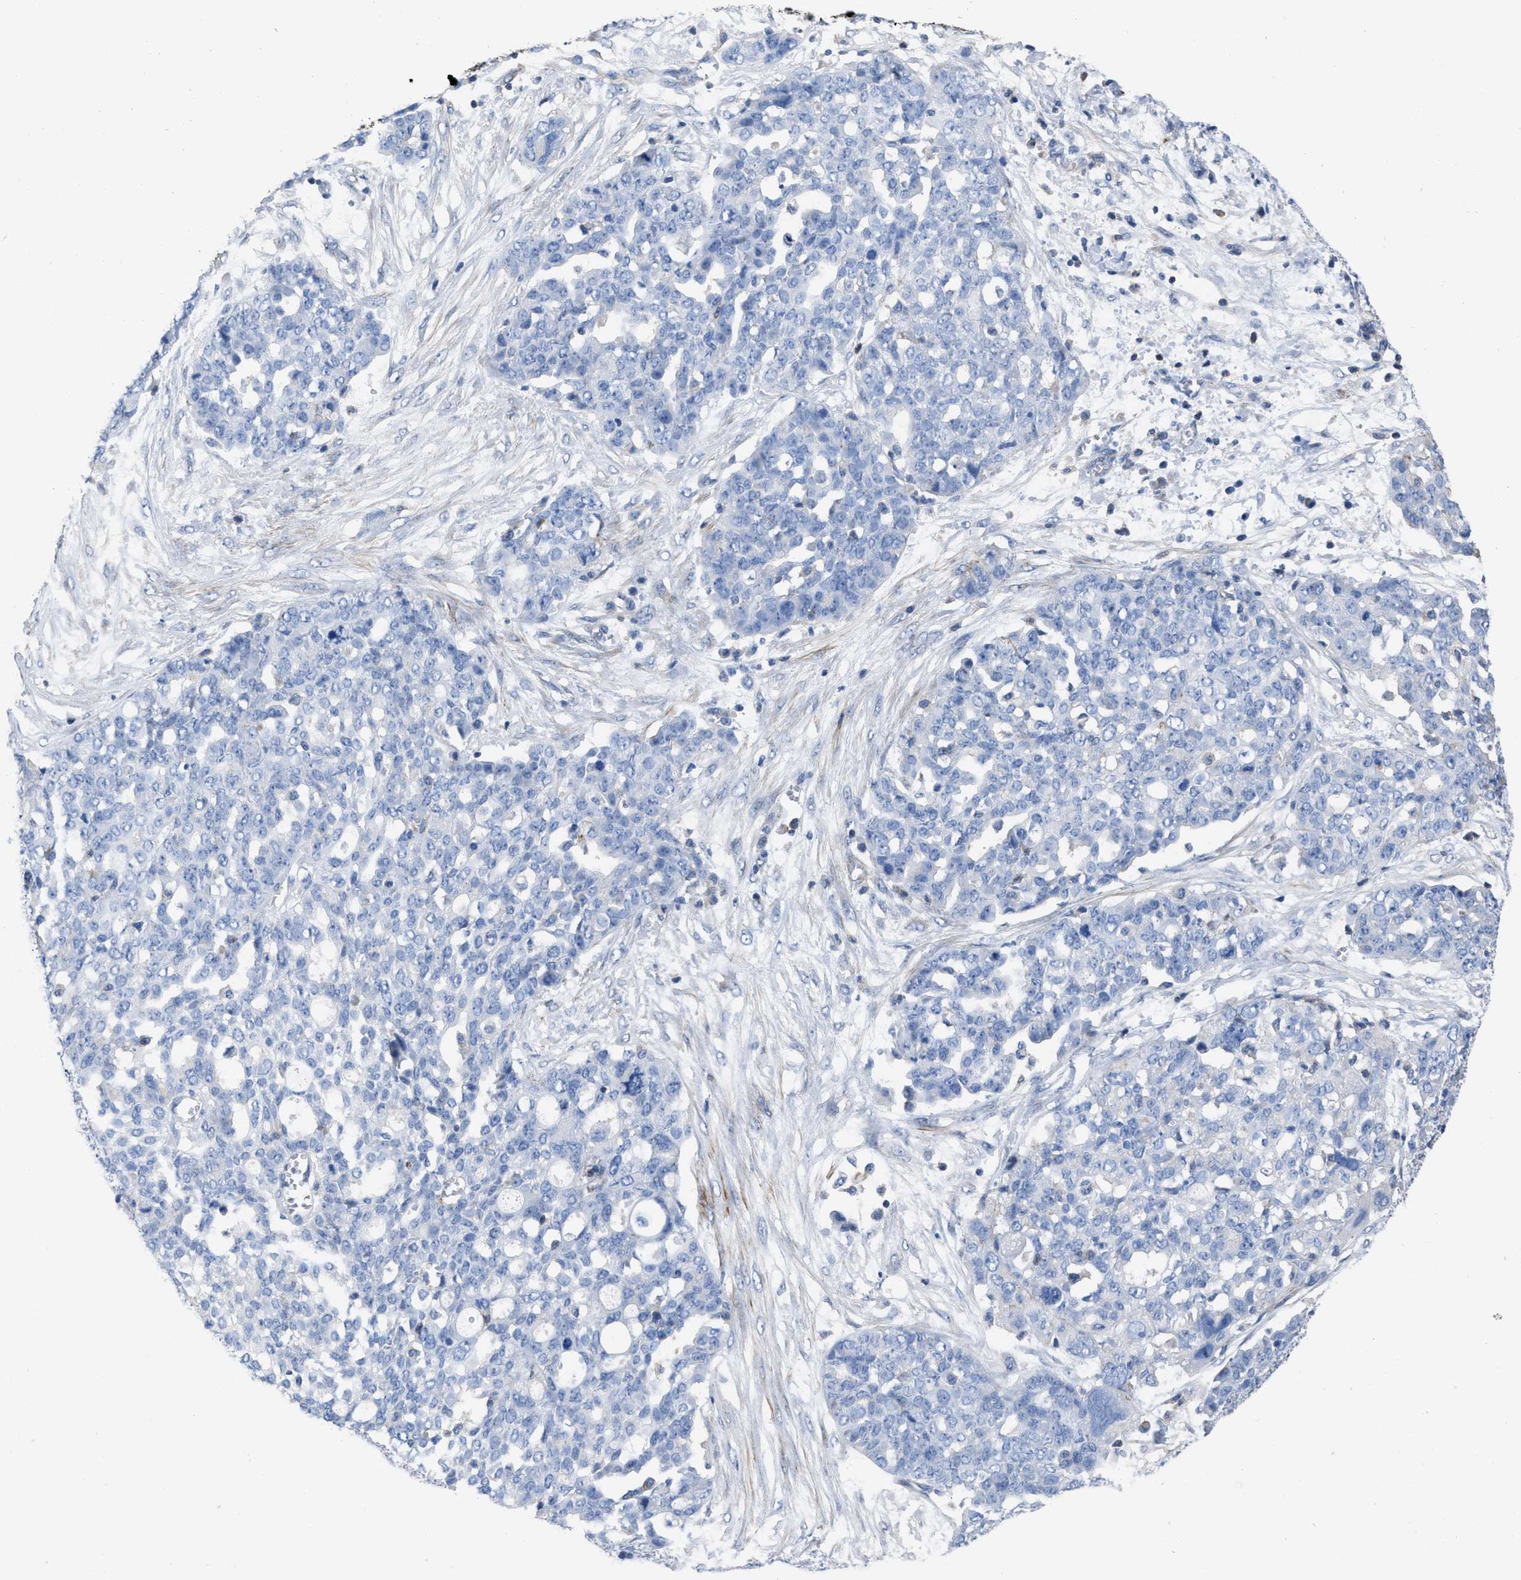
{"staining": {"intensity": "negative", "quantity": "none", "location": "none"}, "tissue": "ovarian cancer", "cell_type": "Tumor cells", "image_type": "cancer", "snomed": [{"axis": "morphology", "description": "Cystadenocarcinoma, serous, NOS"}, {"axis": "topography", "description": "Soft tissue"}, {"axis": "topography", "description": "Ovary"}], "caption": "This is a image of IHC staining of ovarian cancer (serous cystadenocarcinoma), which shows no staining in tumor cells.", "gene": "PRMT2", "patient": {"sex": "female", "age": 57}}